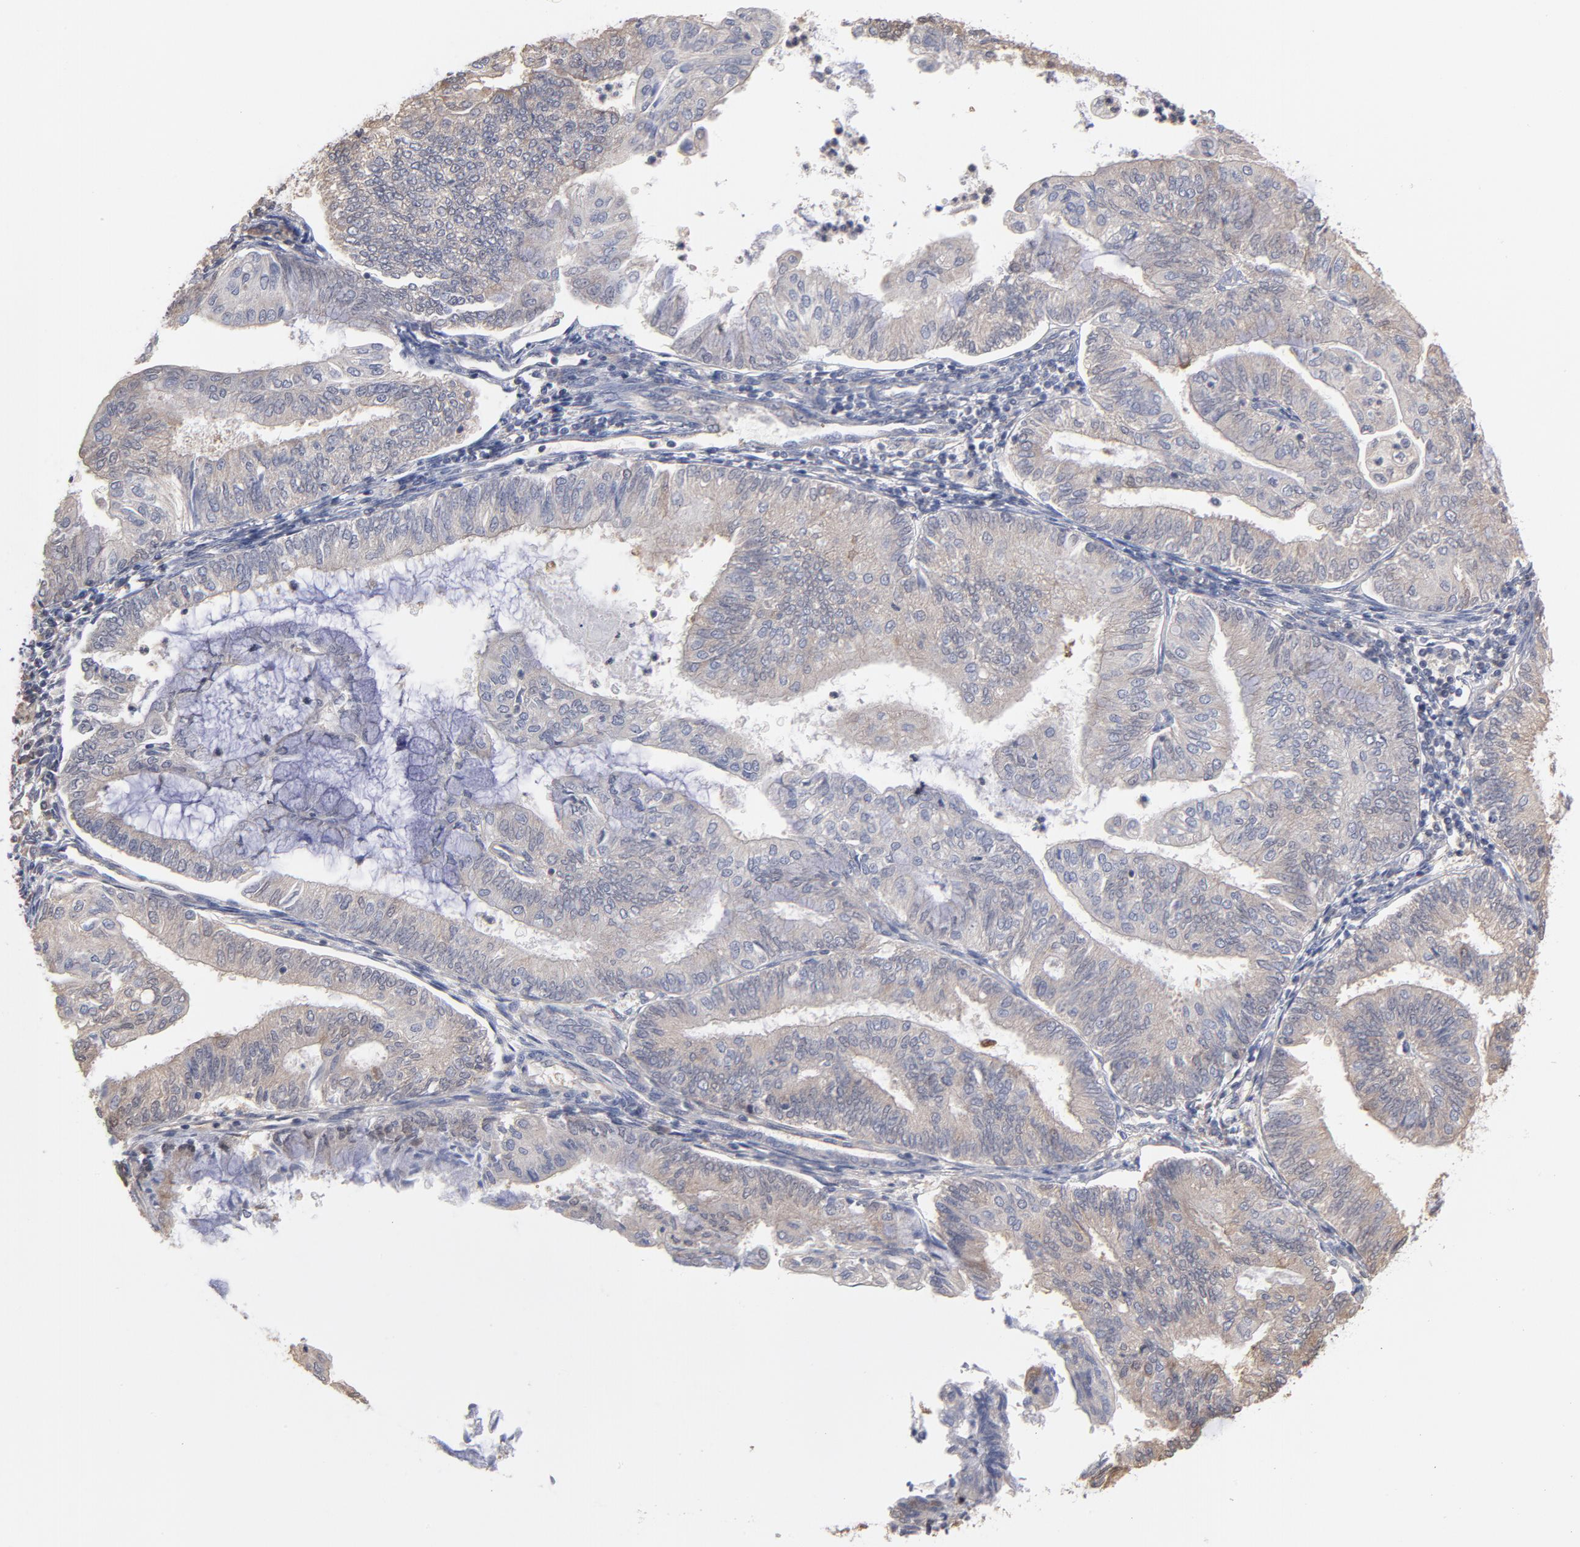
{"staining": {"intensity": "moderate", "quantity": "25%-75%", "location": "cytoplasmic/membranous"}, "tissue": "endometrial cancer", "cell_type": "Tumor cells", "image_type": "cancer", "snomed": [{"axis": "morphology", "description": "Adenocarcinoma, NOS"}, {"axis": "topography", "description": "Endometrium"}], "caption": "Moderate cytoplasmic/membranous staining for a protein is identified in about 25%-75% of tumor cells of endometrial cancer using immunohistochemistry (IHC).", "gene": "MAP2K2", "patient": {"sex": "female", "age": 59}}